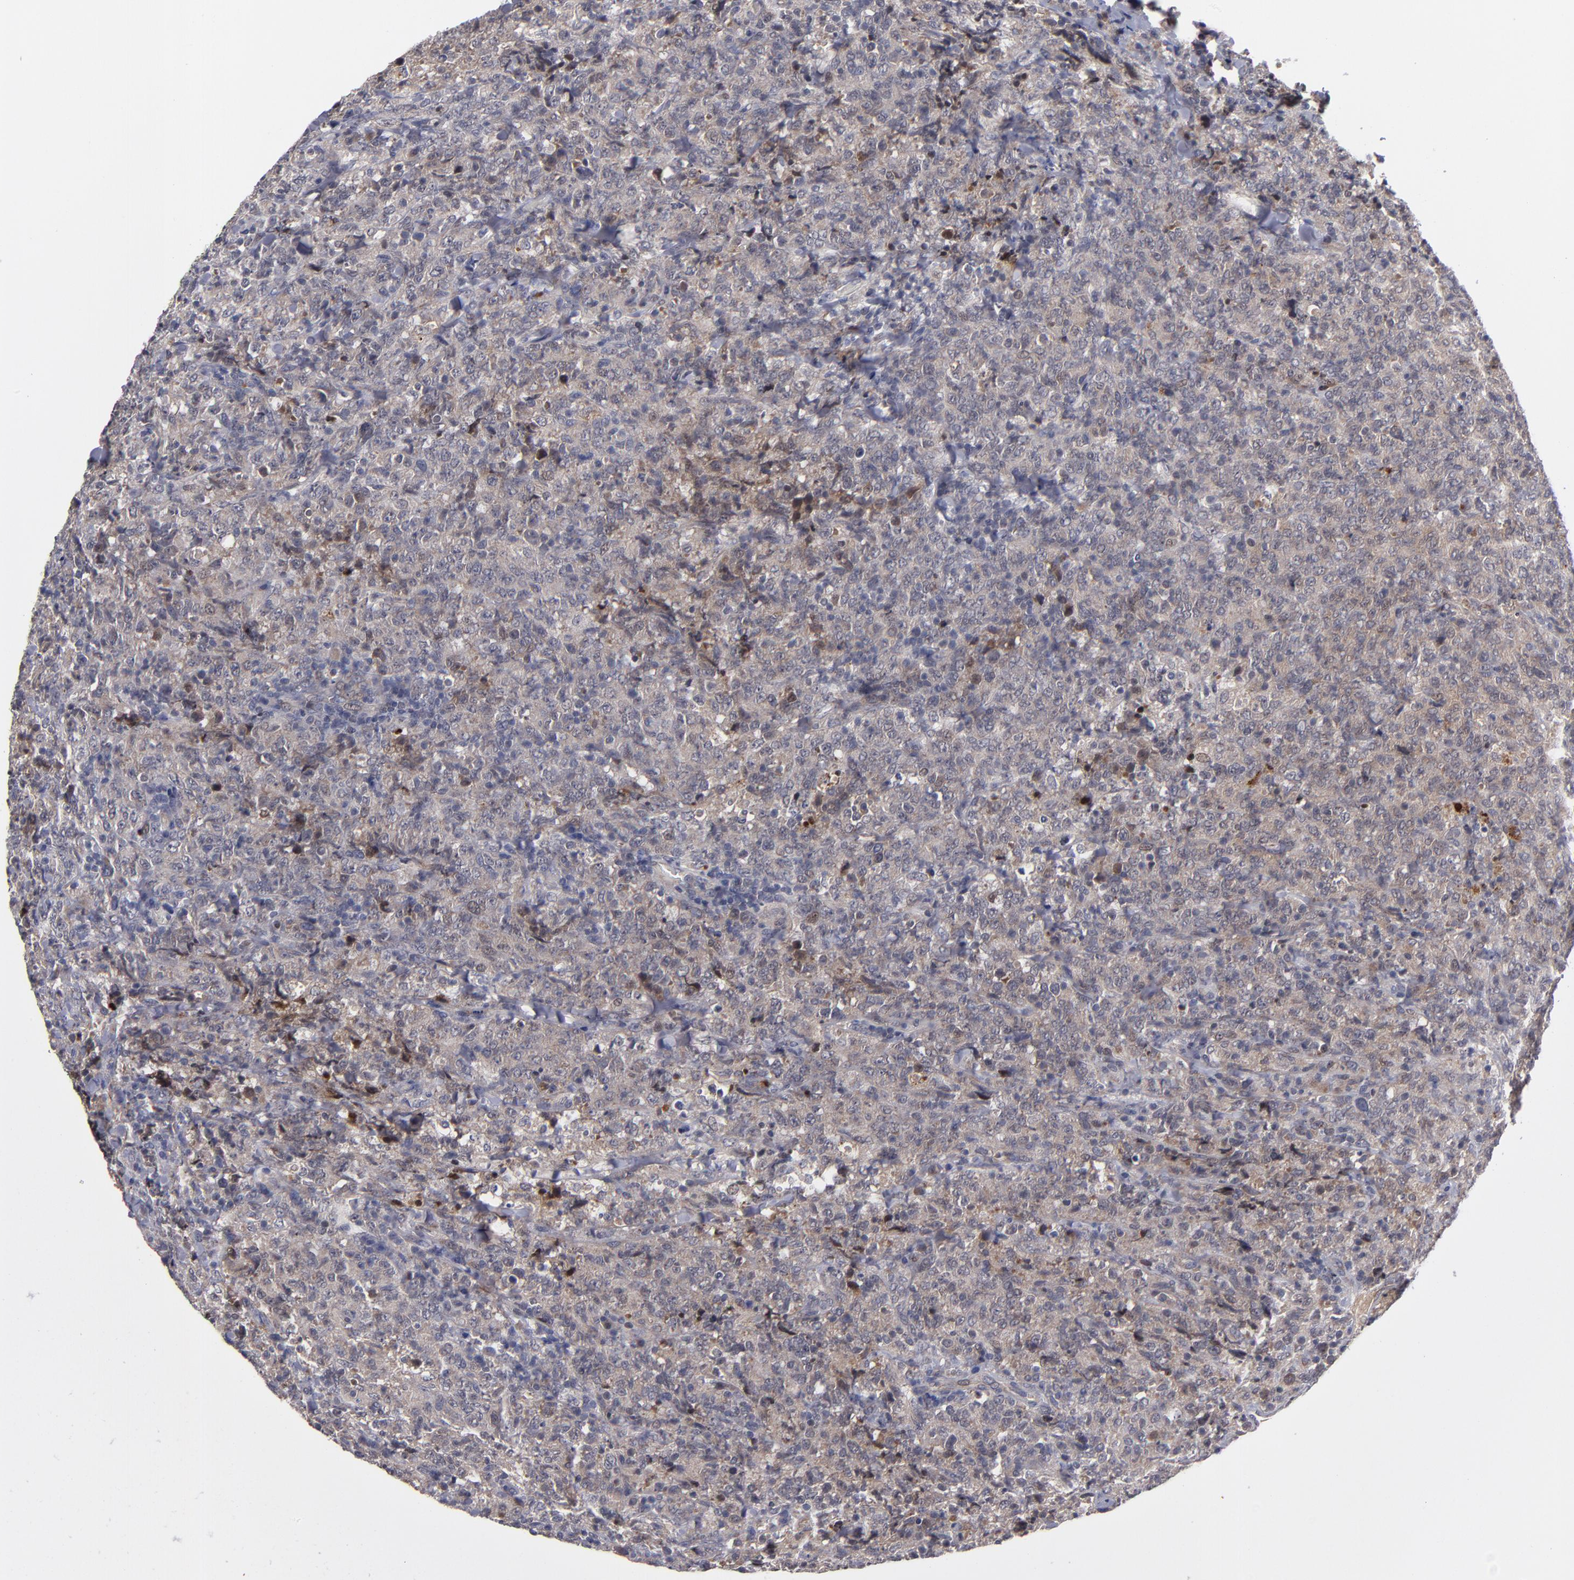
{"staining": {"intensity": "negative", "quantity": "none", "location": "none"}, "tissue": "lymphoma", "cell_type": "Tumor cells", "image_type": "cancer", "snomed": [{"axis": "morphology", "description": "Malignant lymphoma, non-Hodgkin's type, High grade"}, {"axis": "topography", "description": "Tonsil"}], "caption": "This is an immunohistochemistry (IHC) micrograph of high-grade malignant lymphoma, non-Hodgkin's type. There is no expression in tumor cells.", "gene": "EXD2", "patient": {"sex": "female", "age": 36}}